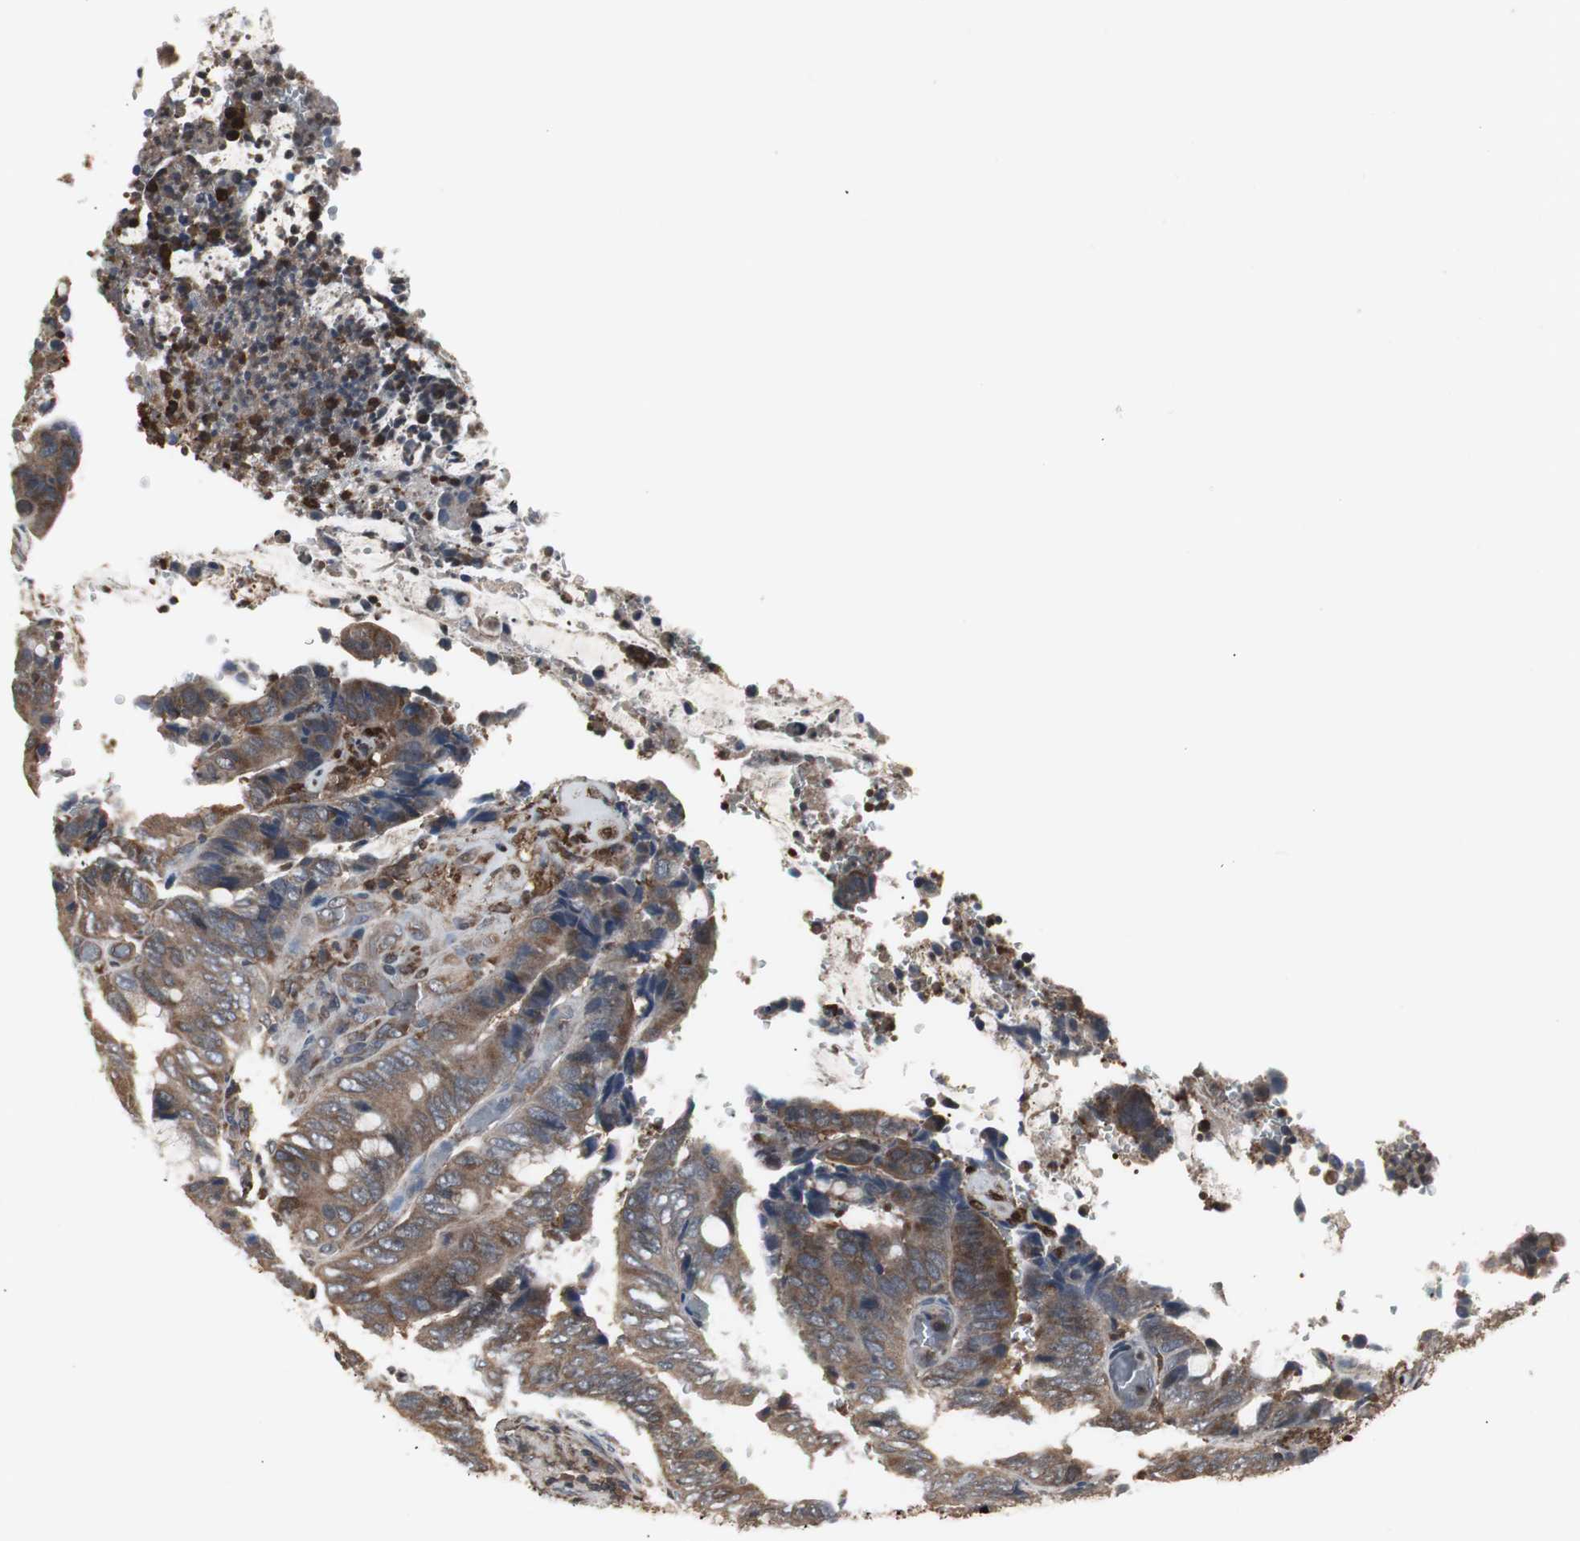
{"staining": {"intensity": "strong", "quantity": ">75%", "location": "cytoplasmic/membranous"}, "tissue": "colorectal cancer", "cell_type": "Tumor cells", "image_type": "cancer", "snomed": [{"axis": "morphology", "description": "Normal tissue, NOS"}, {"axis": "morphology", "description": "Adenocarcinoma, NOS"}, {"axis": "topography", "description": "Rectum"}, {"axis": "topography", "description": "Peripheral nerve tissue"}], "caption": "DAB immunohistochemical staining of human colorectal adenocarcinoma shows strong cytoplasmic/membranous protein staining in about >75% of tumor cells.", "gene": "ZSCAN22", "patient": {"sex": "male", "age": 92}}